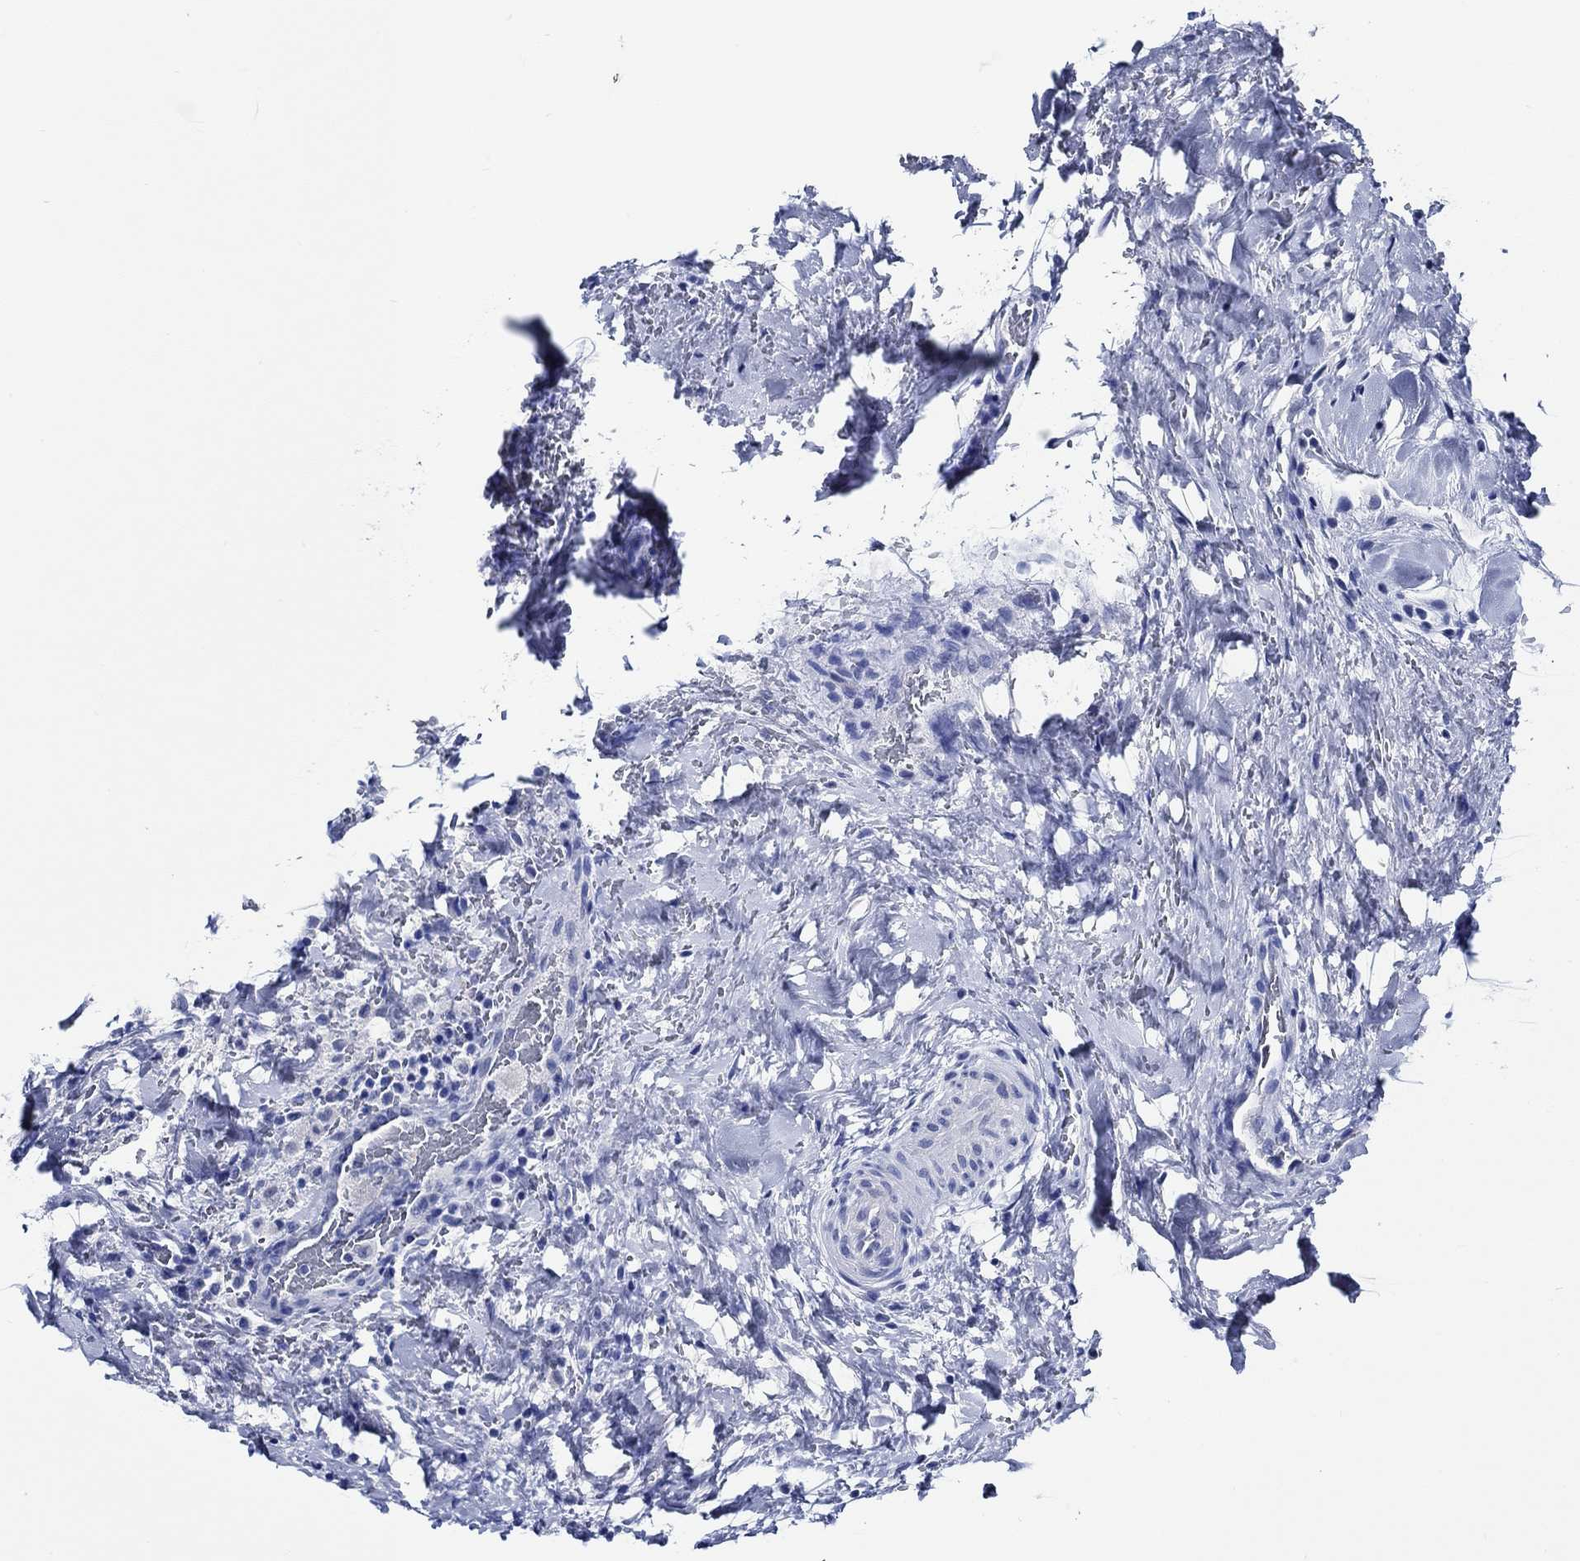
{"staining": {"intensity": "negative", "quantity": "none", "location": "none"}, "tissue": "thyroid cancer", "cell_type": "Tumor cells", "image_type": "cancer", "snomed": [{"axis": "morphology", "description": "Papillary adenocarcinoma, NOS"}, {"axis": "topography", "description": "Thyroid gland"}], "caption": "Tumor cells show no significant expression in thyroid cancer (papillary adenocarcinoma).", "gene": "WDR62", "patient": {"sex": "male", "age": 61}}